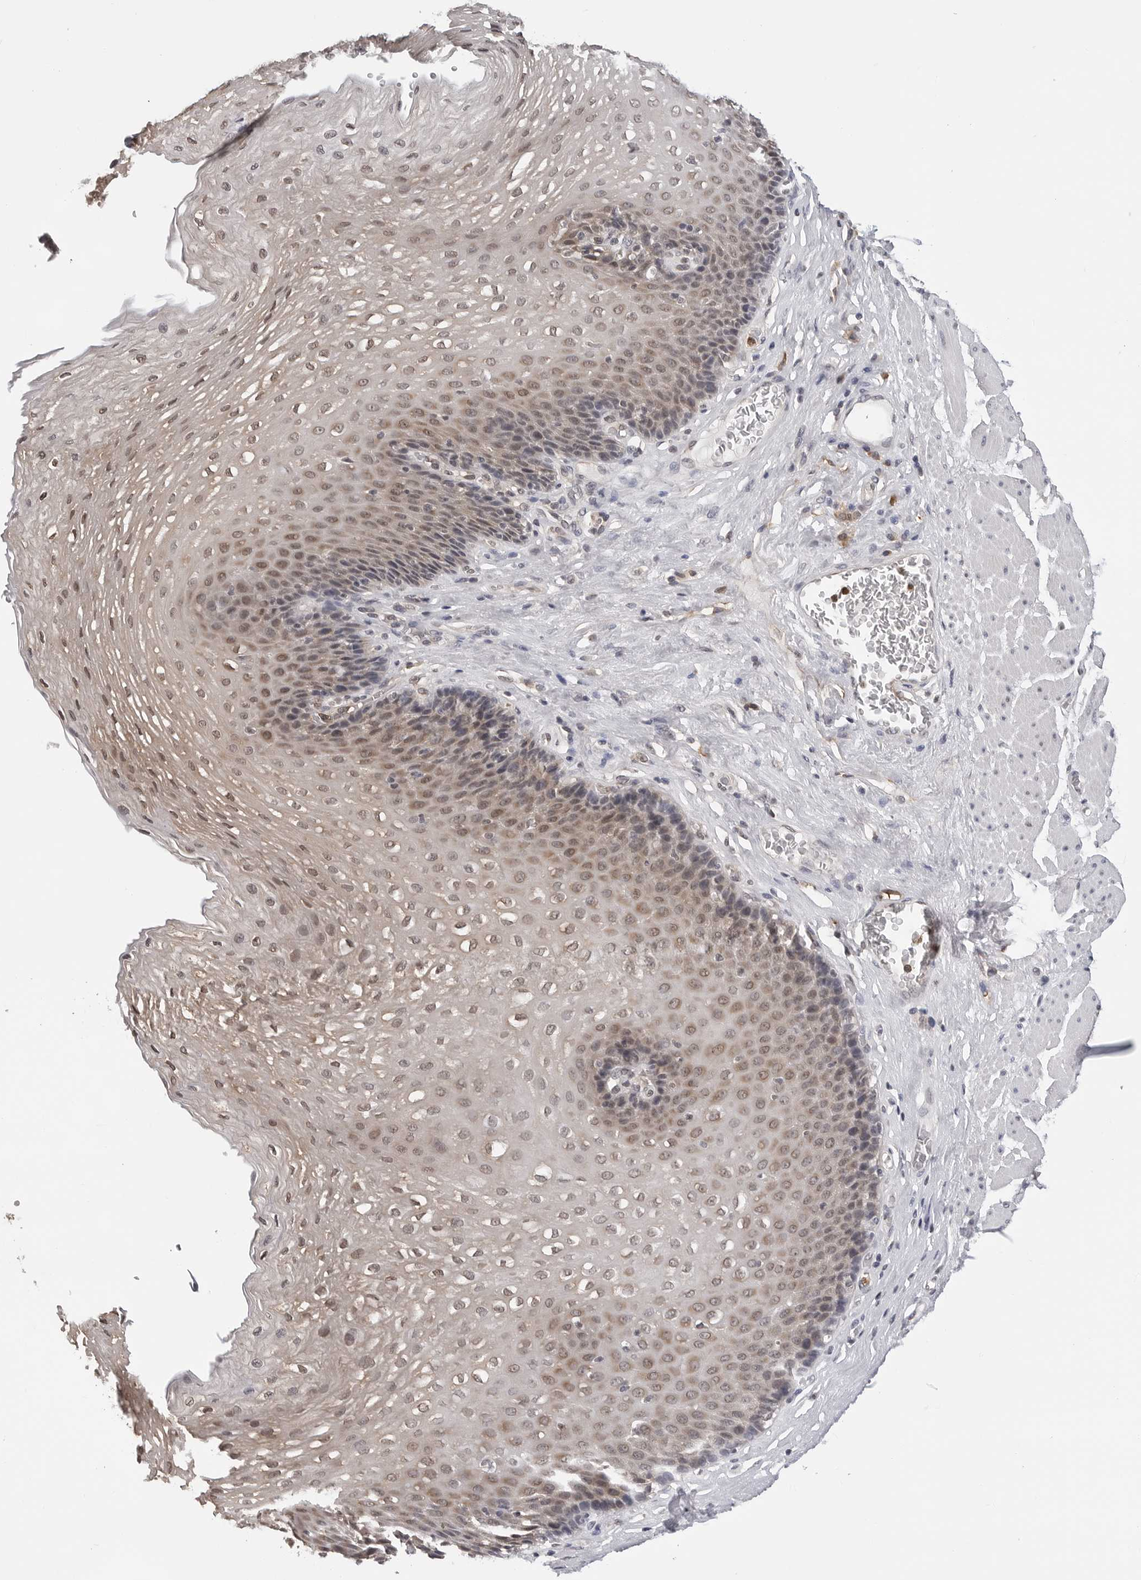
{"staining": {"intensity": "moderate", "quantity": "<25%", "location": "cytoplasmic/membranous,nuclear"}, "tissue": "esophagus", "cell_type": "Squamous epithelial cells", "image_type": "normal", "snomed": [{"axis": "morphology", "description": "Normal tissue, NOS"}, {"axis": "topography", "description": "Esophagus"}], "caption": "Immunohistochemistry (IHC) (DAB (3,3'-diaminobenzidine)) staining of normal human esophagus shows moderate cytoplasmic/membranous,nuclear protein expression in approximately <25% of squamous epithelial cells.", "gene": "TRMT13", "patient": {"sex": "female", "age": 66}}